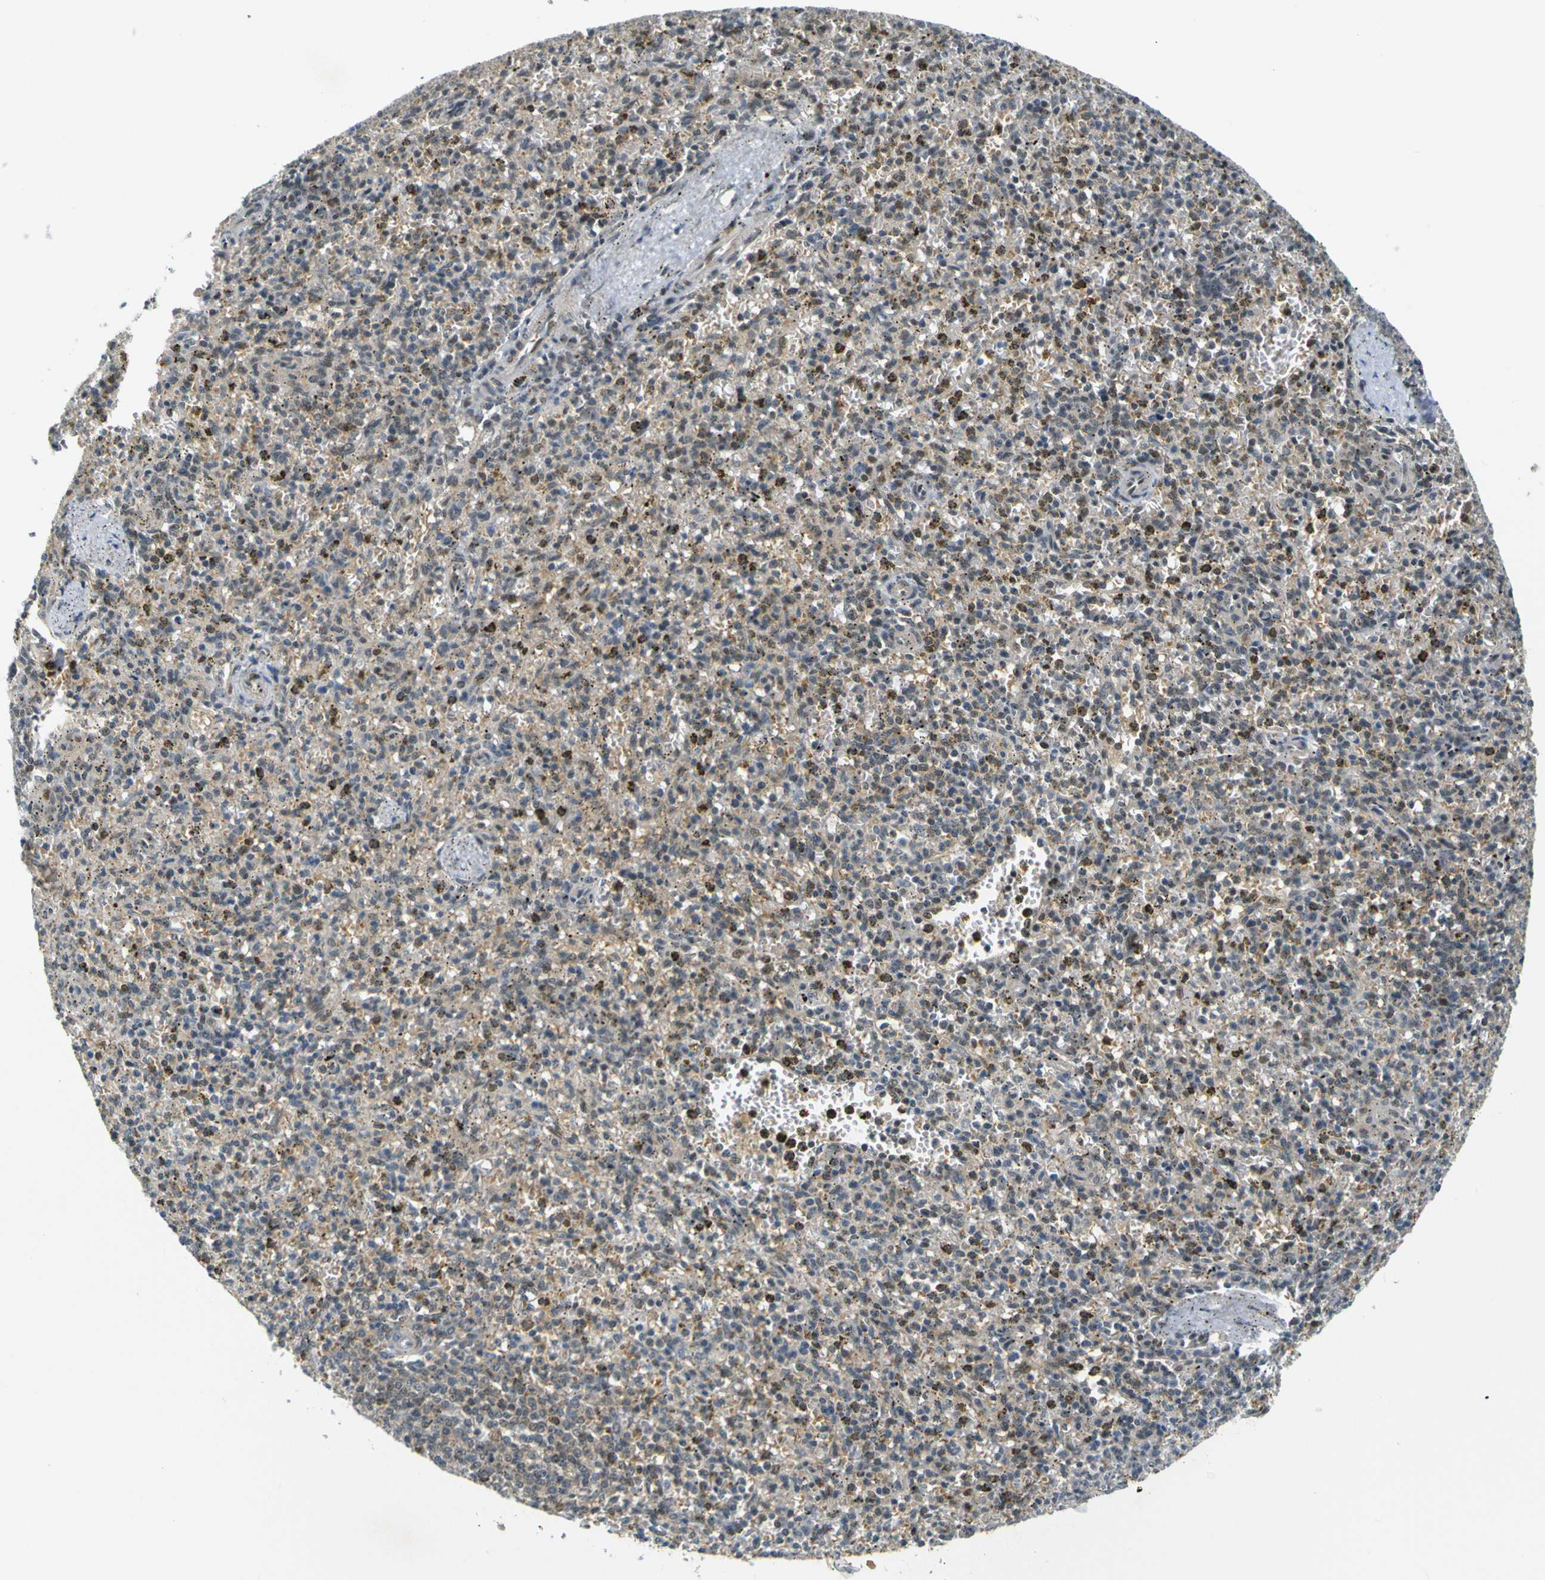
{"staining": {"intensity": "weak", "quantity": "25%-75%", "location": "cytoplasmic/membranous,nuclear"}, "tissue": "spleen", "cell_type": "Cells in red pulp", "image_type": "normal", "snomed": [{"axis": "morphology", "description": "Normal tissue, NOS"}, {"axis": "topography", "description": "Spleen"}], "caption": "Weak cytoplasmic/membranous,nuclear positivity for a protein is present in about 25%-75% of cells in red pulp of unremarkable spleen using IHC.", "gene": "SKP1", "patient": {"sex": "male", "age": 72}}